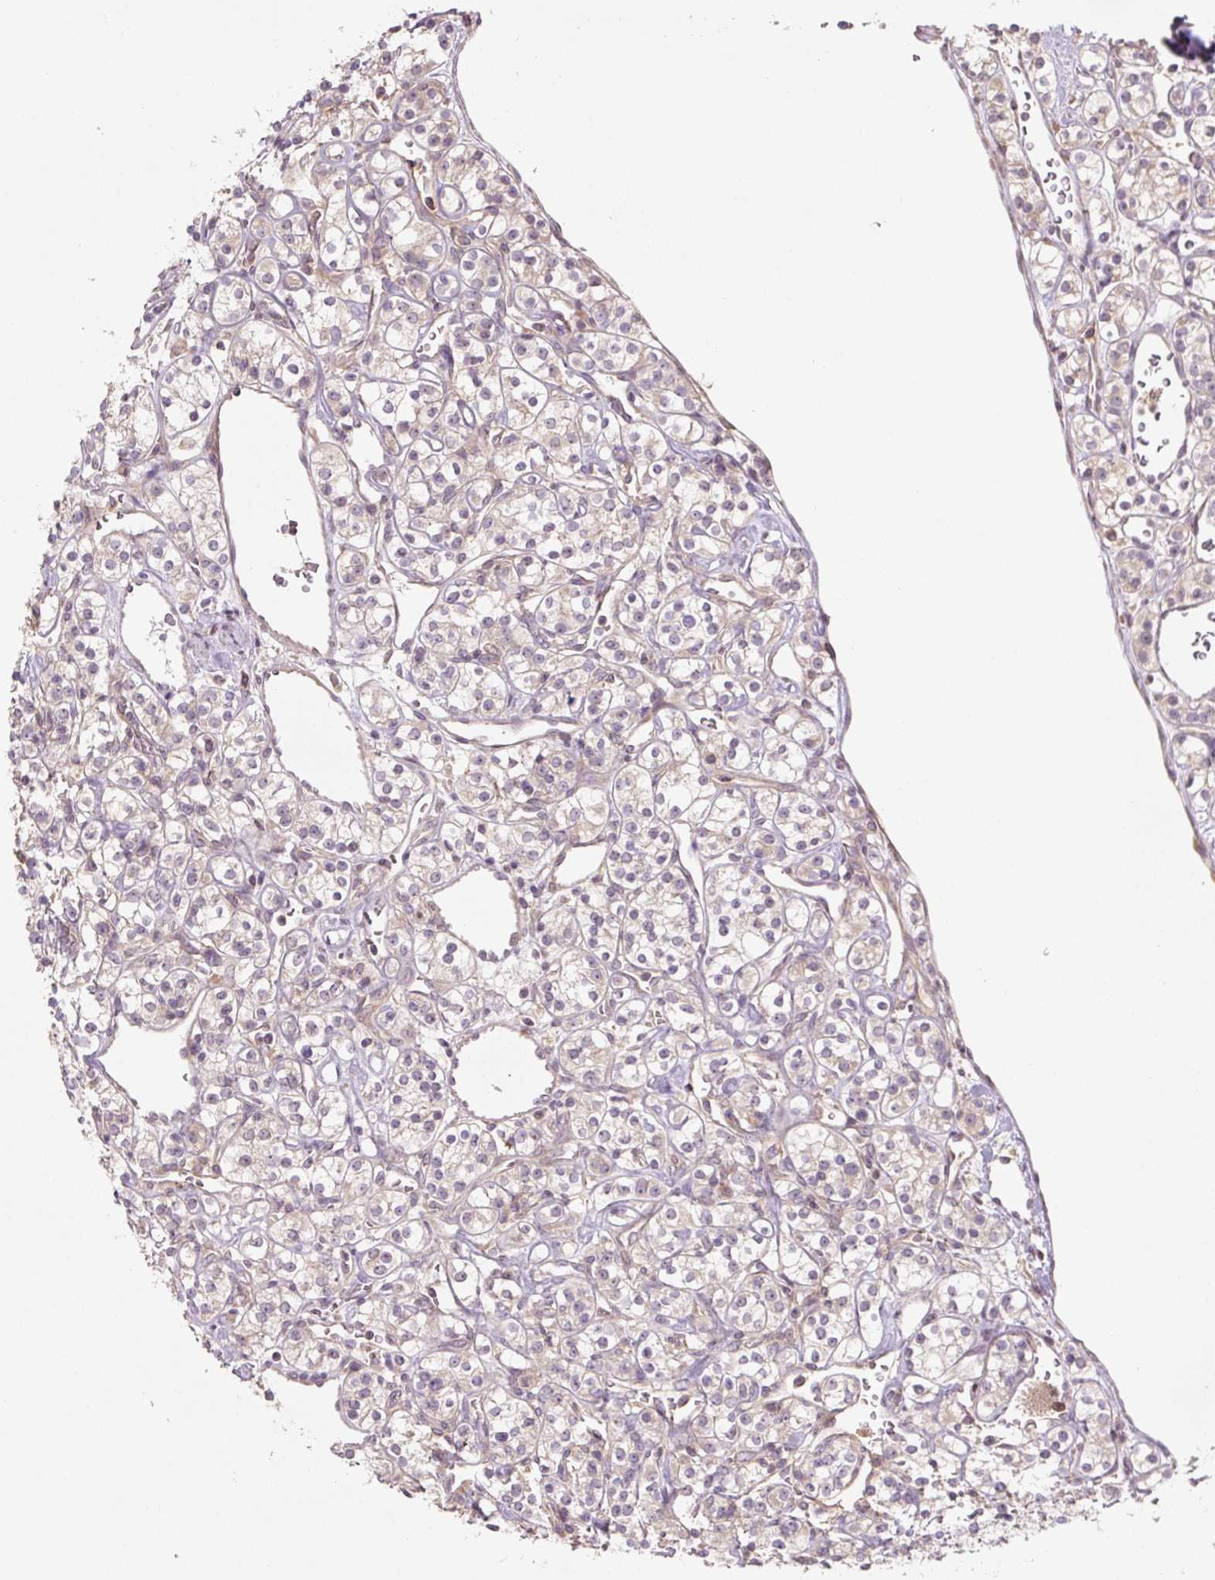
{"staining": {"intensity": "negative", "quantity": "none", "location": "none"}, "tissue": "renal cancer", "cell_type": "Tumor cells", "image_type": "cancer", "snomed": [{"axis": "morphology", "description": "Adenocarcinoma, NOS"}, {"axis": "topography", "description": "Kidney"}], "caption": "A histopathology image of renal adenocarcinoma stained for a protein exhibits no brown staining in tumor cells.", "gene": "C2orf73", "patient": {"sex": "male", "age": 77}}